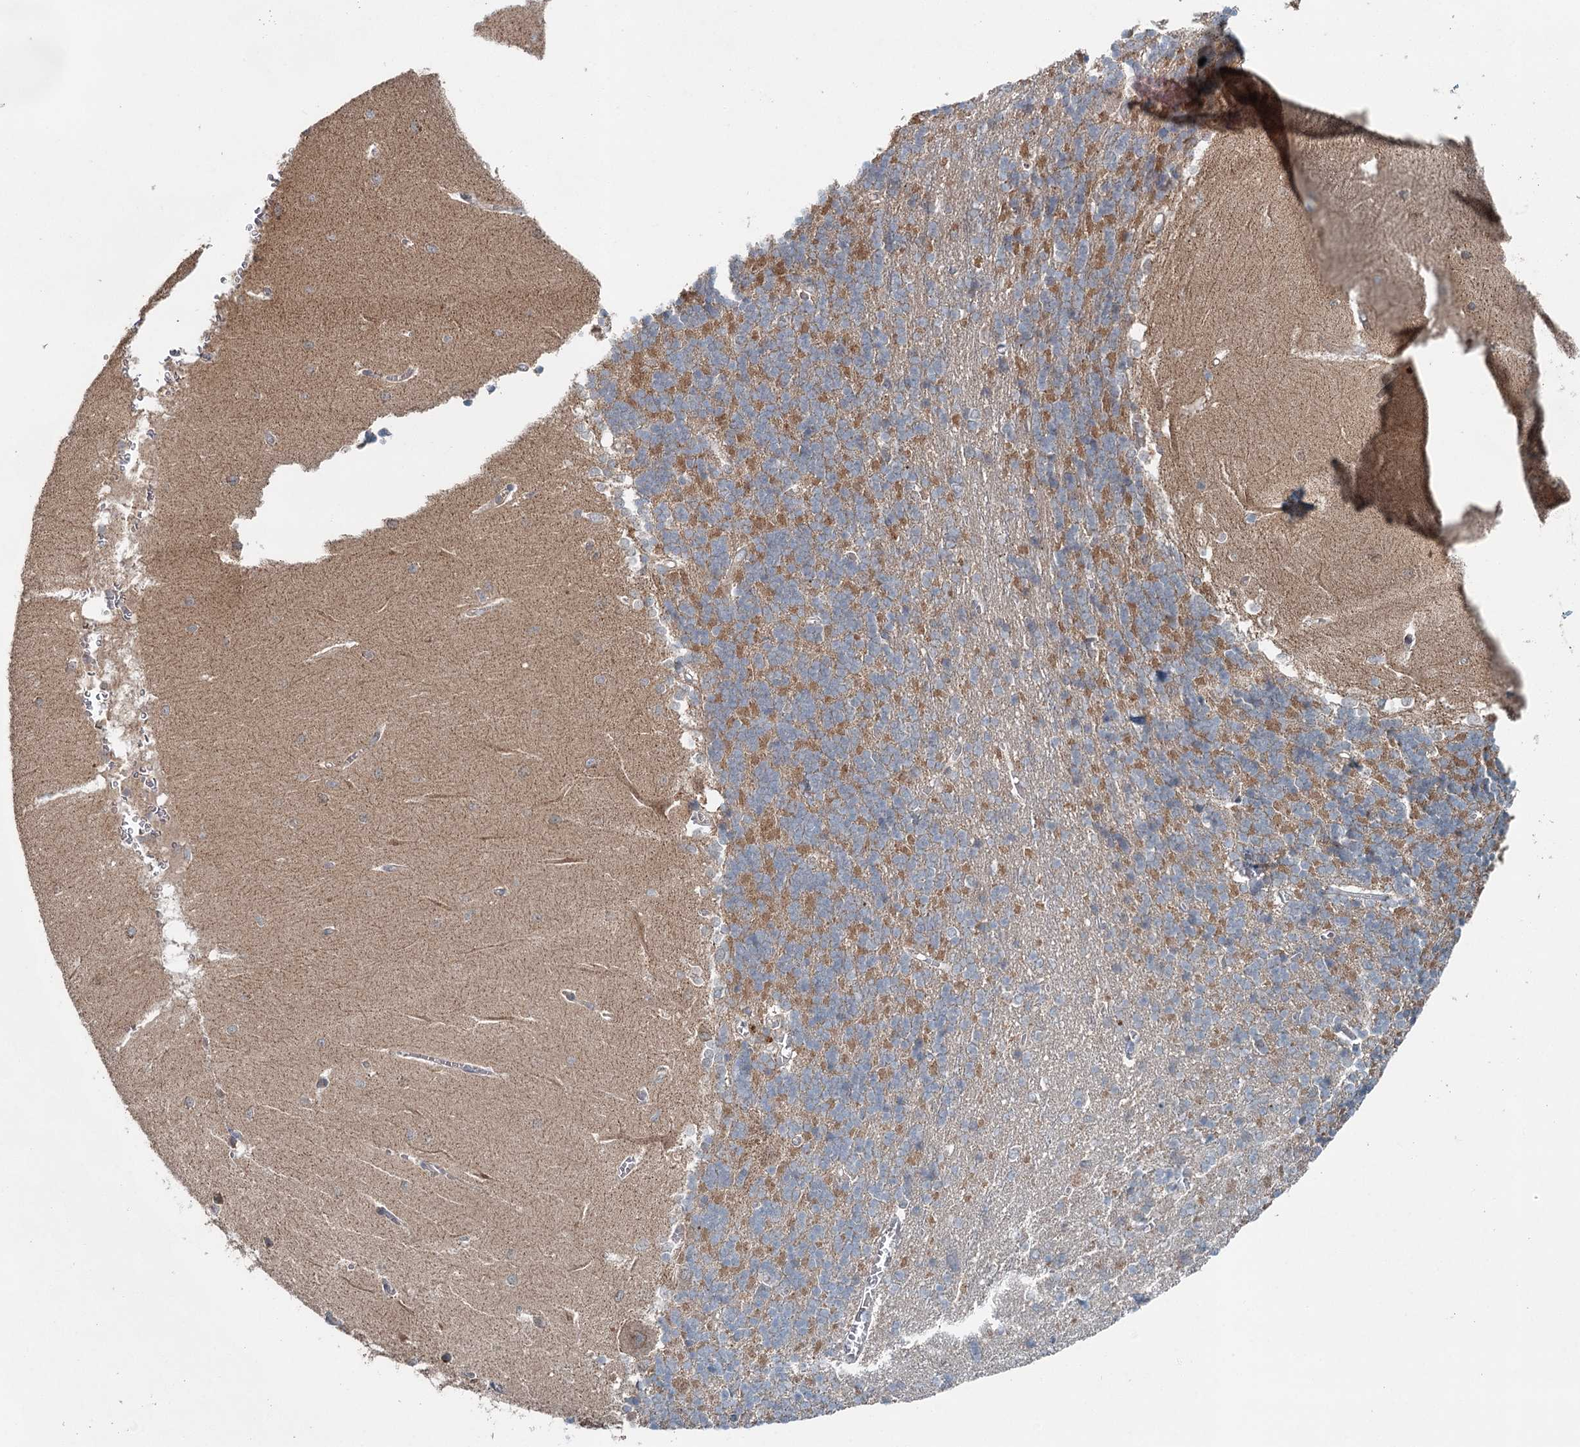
{"staining": {"intensity": "moderate", "quantity": ">75%", "location": "cytoplasmic/membranous"}, "tissue": "cerebellum", "cell_type": "Cells in granular layer", "image_type": "normal", "snomed": [{"axis": "morphology", "description": "Normal tissue, NOS"}, {"axis": "topography", "description": "Cerebellum"}], "caption": "Approximately >75% of cells in granular layer in unremarkable cerebellum display moderate cytoplasmic/membranous protein positivity as visualized by brown immunohistochemical staining.", "gene": "SKIC3", "patient": {"sex": "male", "age": 37}}